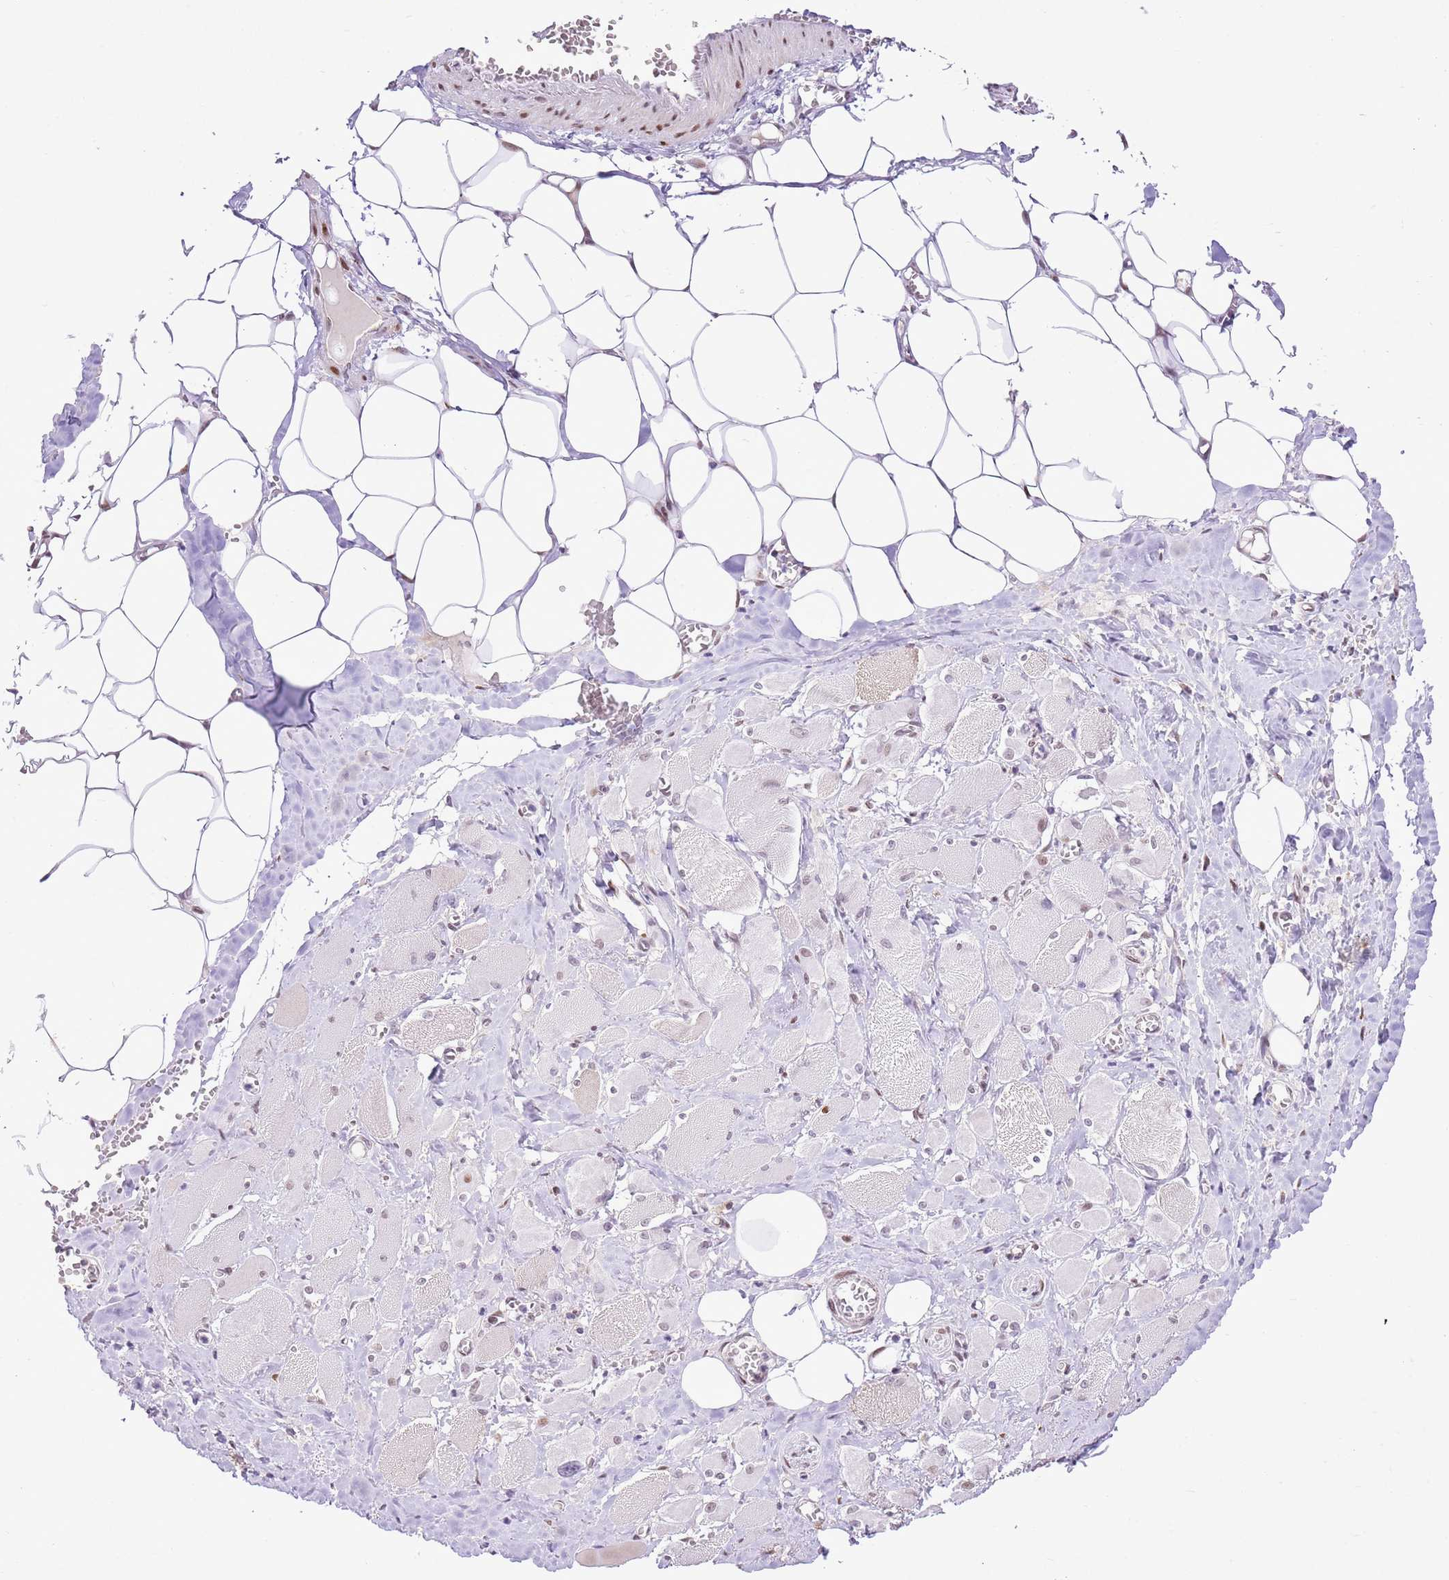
{"staining": {"intensity": "weak", "quantity": "<25%", "location": "nuclear"}, "tissue": "skeletal muscle", "cell_type": "Myocytes", "image_type": "normal", "snomed": [{"axis": "morphology", "description": "Normal tissue, NOS"}, {"axis": "morphology", "description": "Basal cell carcinoma"}, {"axis": "topography", "description": "Skeletal muscle"}], "caption": "The IHC micrograph has no significant expression in myocytes of skeletal muscle.", "gene": "NACC2", "patient": {"sex": "female", "age": 64}}